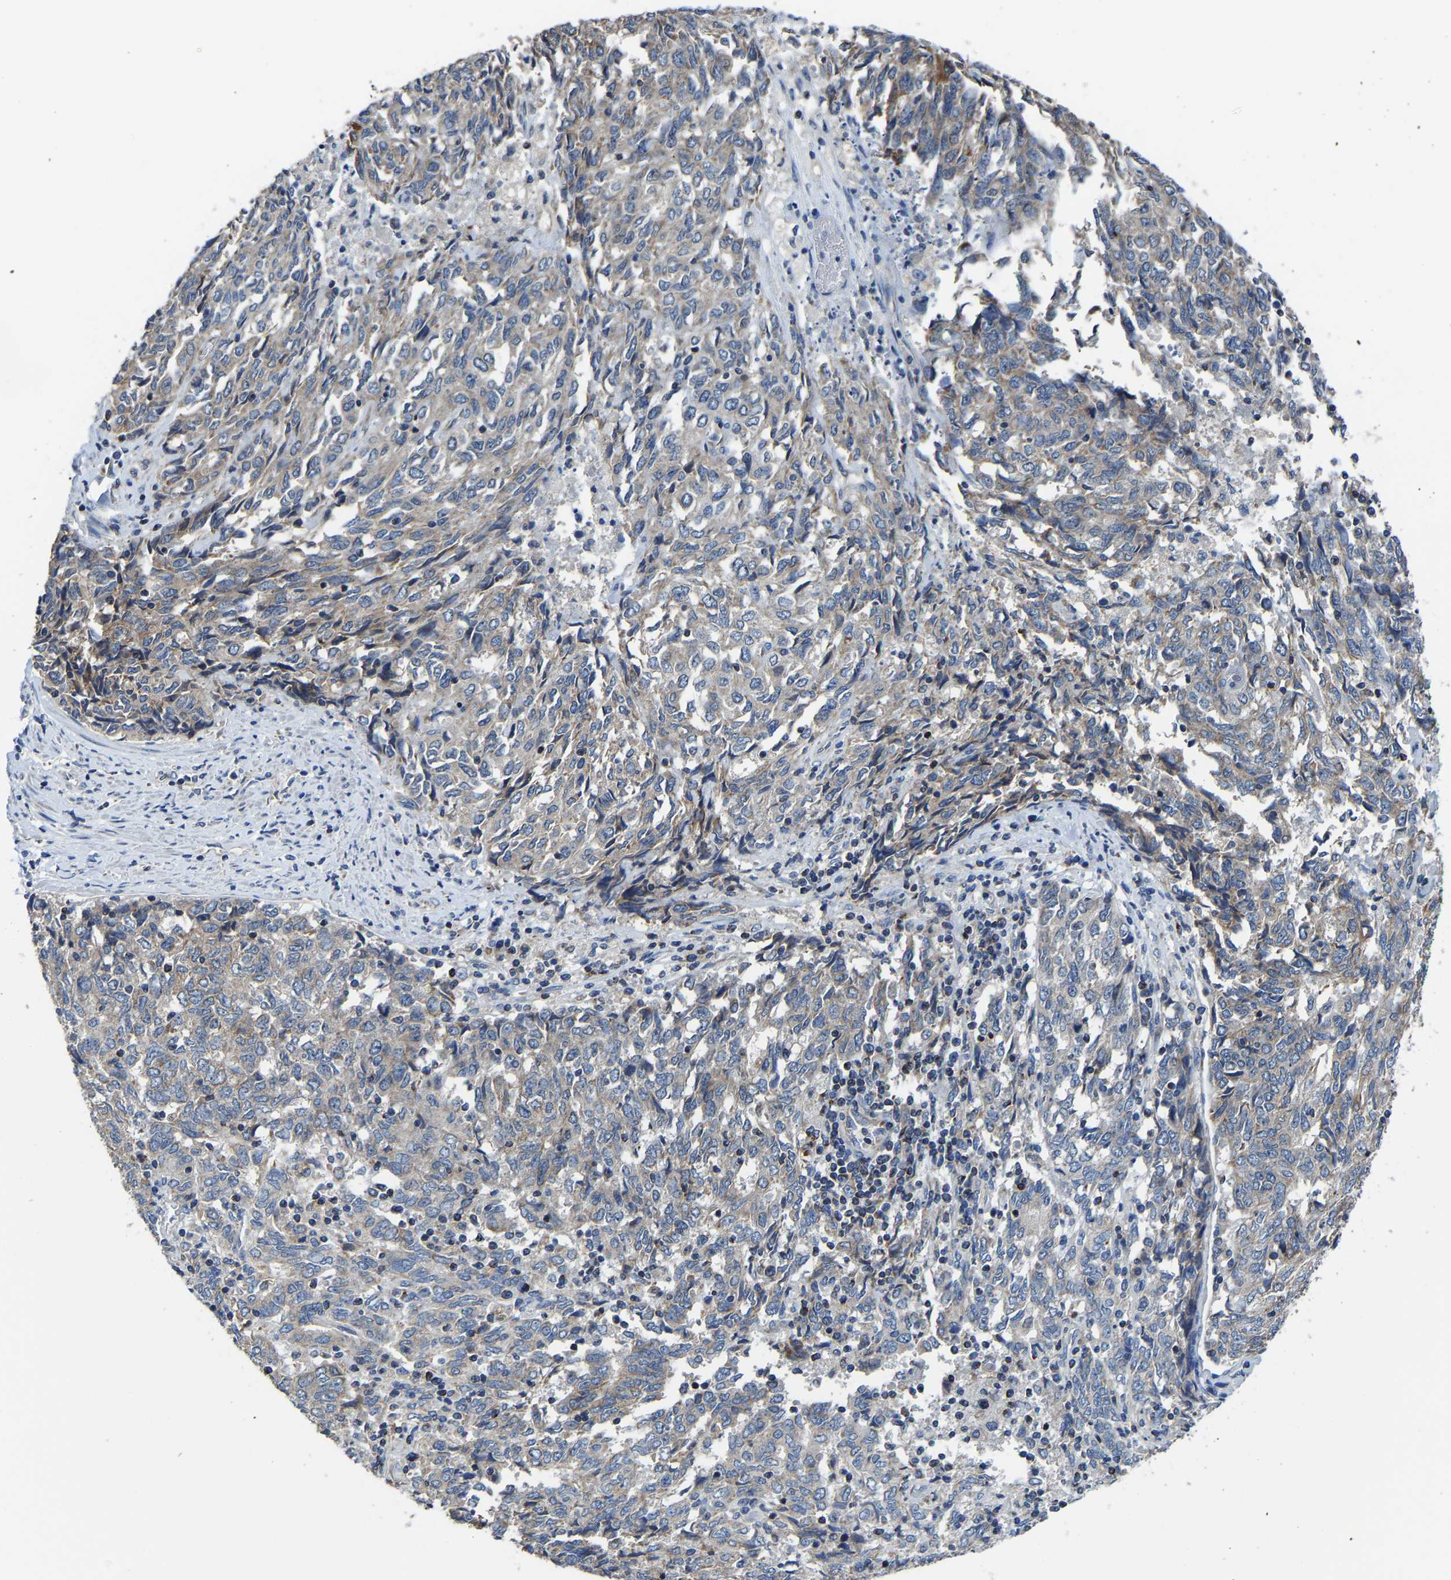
{"staining": {"intensity": "strong", "quantity": "<25%", "location": "cytoplasmic/membranous"}, "tissue": "endometrial cancer", "cell_type": "Tumor cells", "image_type": "cancer", "snomed": [{"axis": "morphology", "description": "Adenocarcinoma, NOS"}, {"axis": "topography", "description": "Endometrium"}], "caption": "DAB (3,3'-diaminobenzidine) immunohistochemical staining of human endometrial cancer exhibits strong cytoplasmic/membranous protein positivity in about <25% of tumor cells.", "gene": "AGK", "patient": {"sex": "female", "age": 80}}